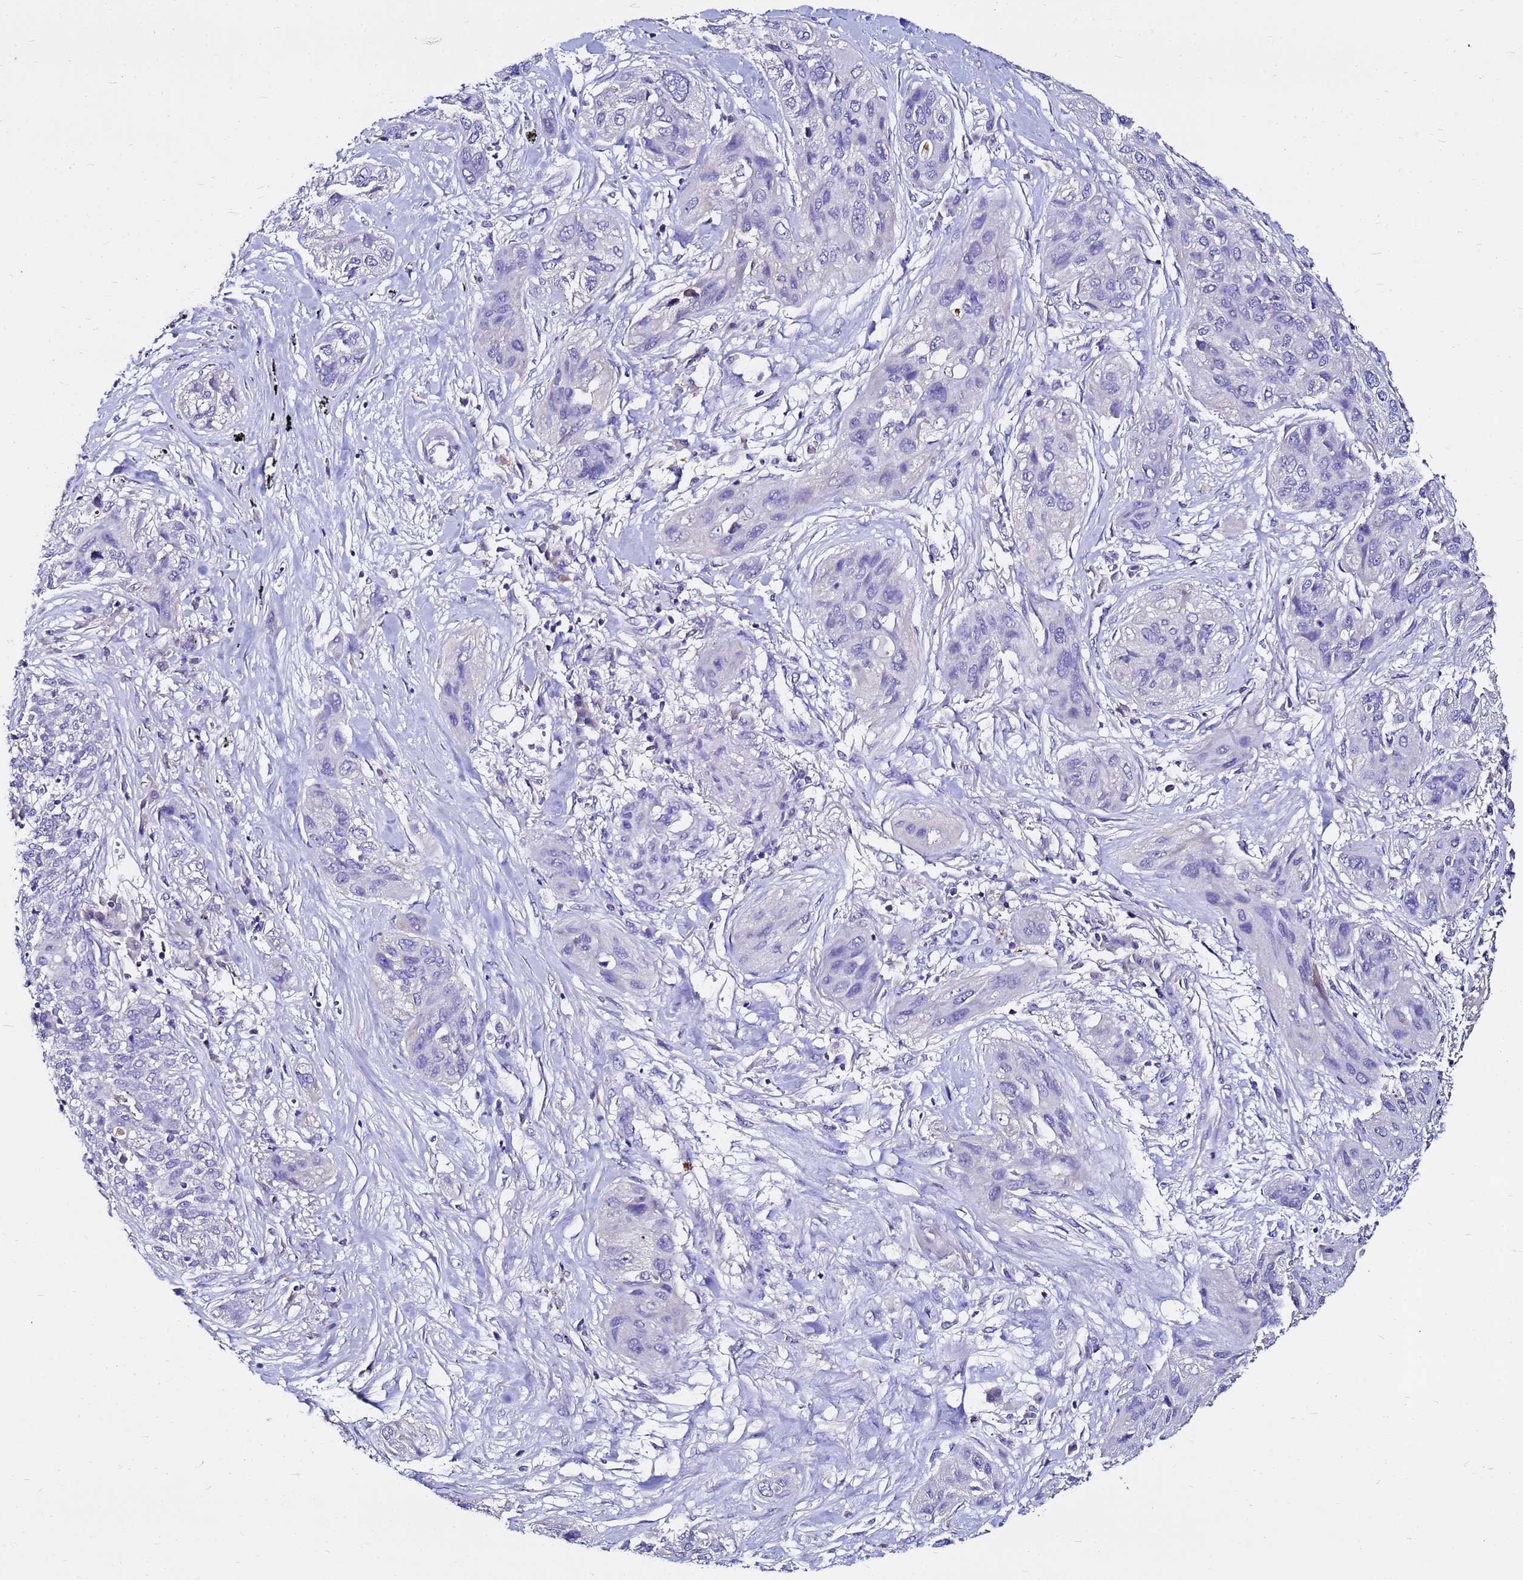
{"staining": {"intensity": "negative", "quantity": "none", "location": "none"}, "tissue": "lung cancer", "cell_type": "Tumor cells", "image_type": "cancer", "snomed": [{"axis": "morphology", "description": "Squamous cell carcinoma, NOS"}, {"axis": "topography", "description": "Lung"}], "caption": "Protein analysis of lung cancer (squamous cell carcinoma) shows no significant positivity in tumor cells.", "gene": "FAM183A", "patient": {"sex": "female", "age": 70}}